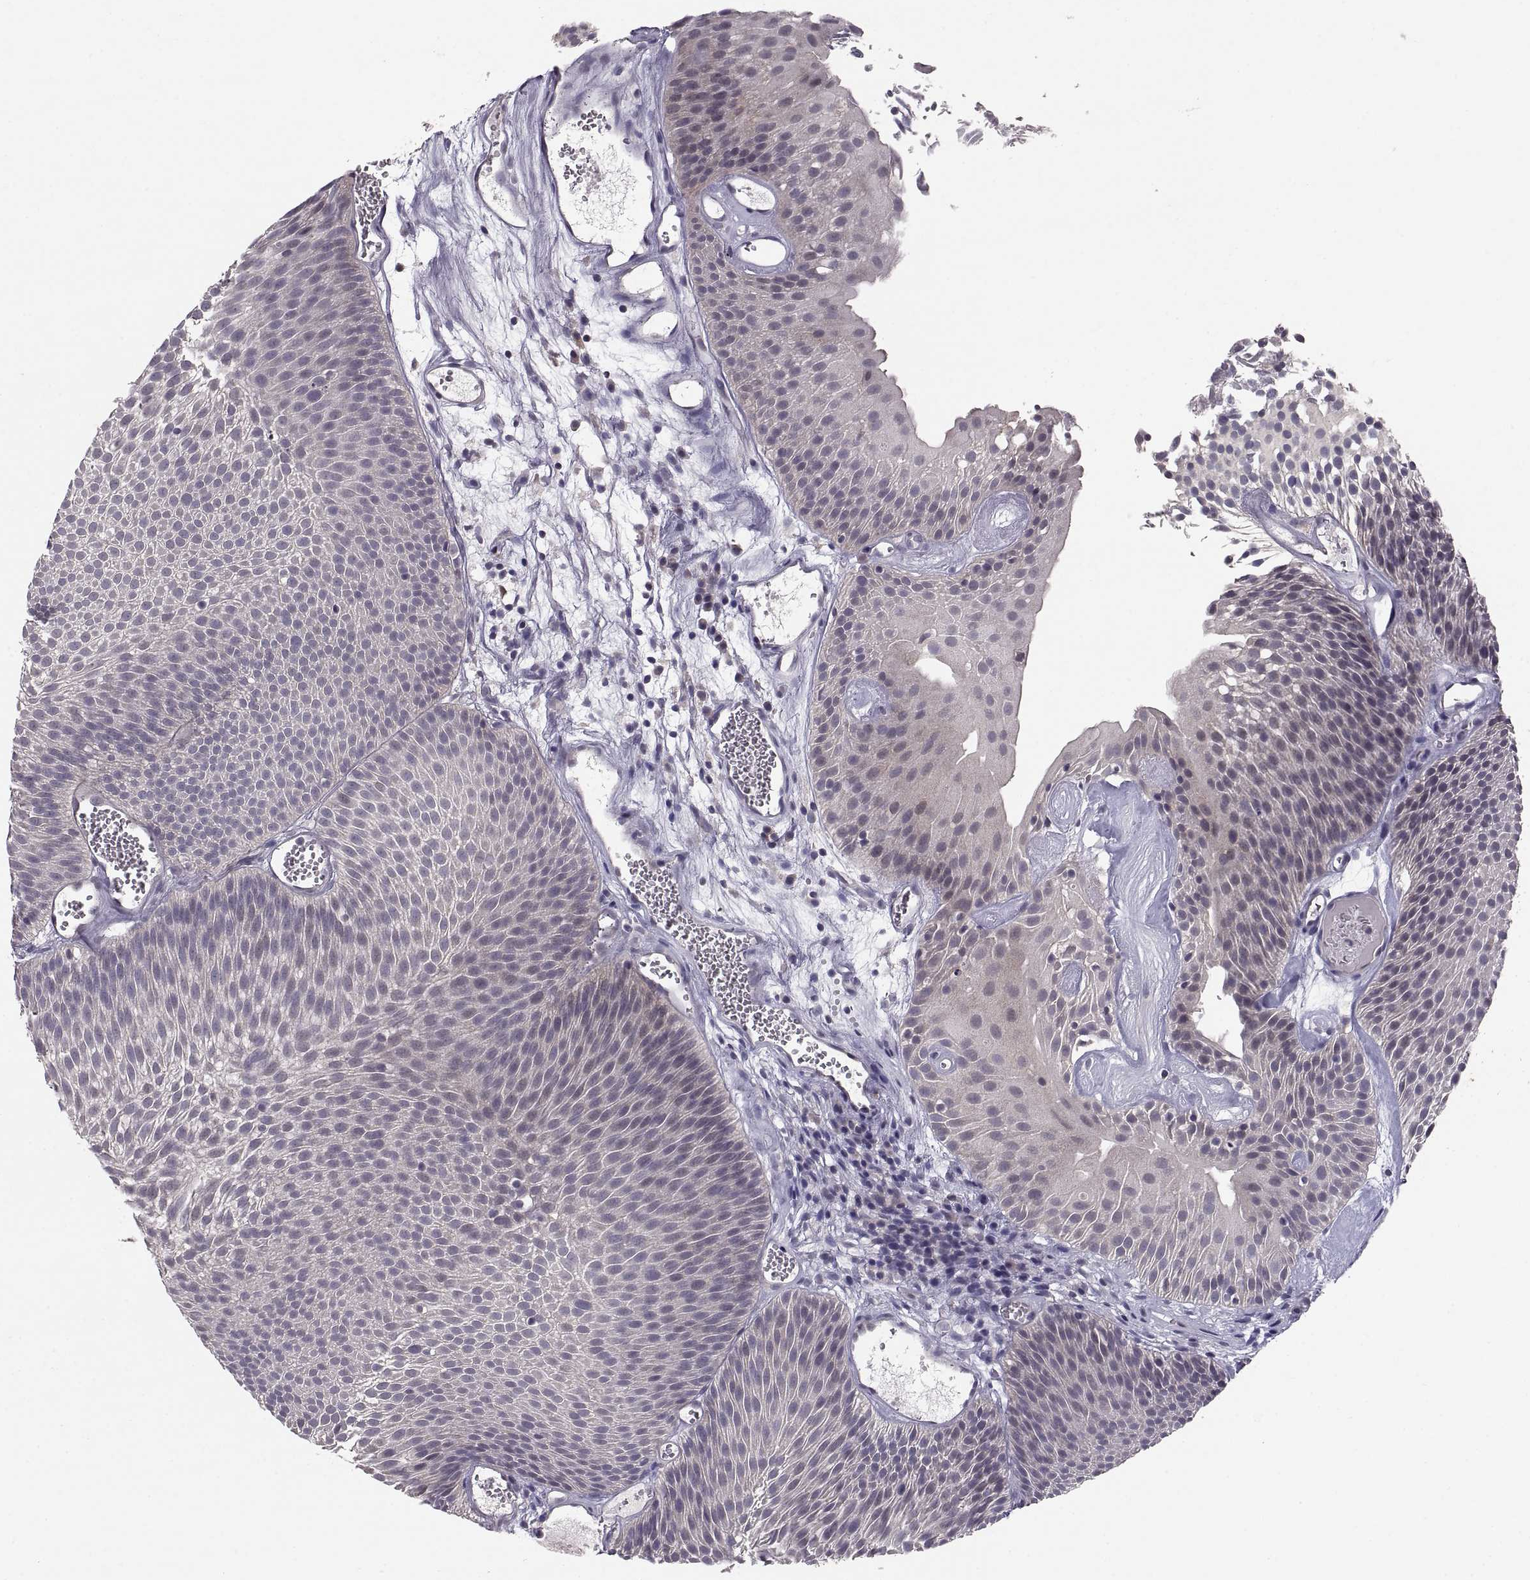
{"staining": {"intensity": "negative", "quantity": "none", "location": "none"}, "tissue": "urothelial cancer", "cell_type": "Tumor cells", "image_type": "cancer", "snomed": [{"axis": "morphology", "description": "Urothelial carcinoma, Low grade"}, {"axis": "topography", "description": "Urinary bladder"}], "caption": "The image shows no staining of tumor cells in urothelial cancer. (Brightfield microscopy of DAB (3,3'-diaminobenzidine) IHC at high magnification).", "gene": "PAX2", "patient": {"sex": "male", "age": 52}}